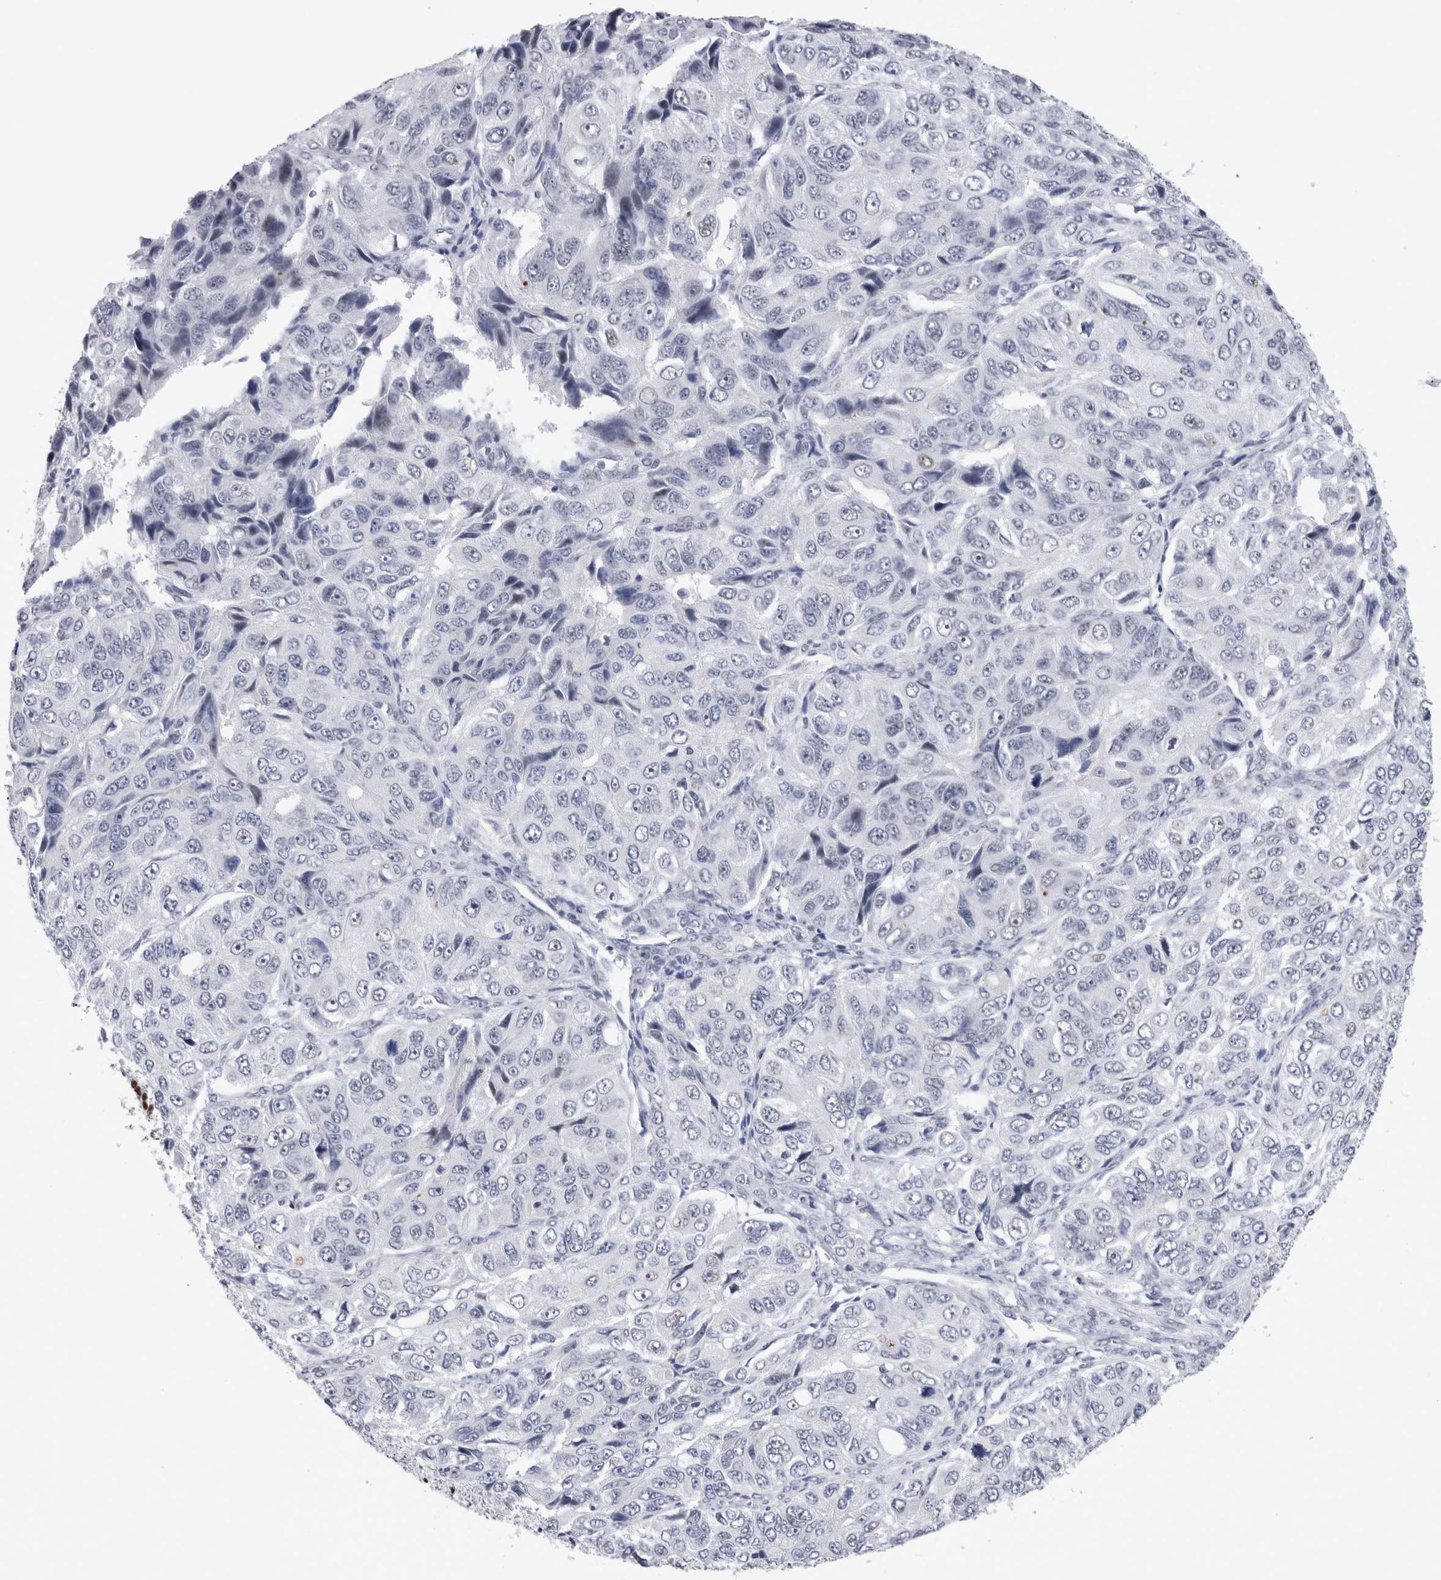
{"staining": {"intensity": "negative", "quantity": "none", "location": "none"}, "tissue": "ovarian cancer", "cell_type": "Tumor cells", "image_type": "cancer", "snomed": [{"axis": "morphology", "description": "Carcinoma, endometroid"}, {"axis": "topography", "description": "Ovary"}], "caption": "Immunohistochemistry (IHC) micrograph of endometroid carcinoma (ovarian) stained for a protein (brown), which shows no positivity in tumor cells.", "gene": "RBM6", "patient": {"sex": "female", "age": 51}}